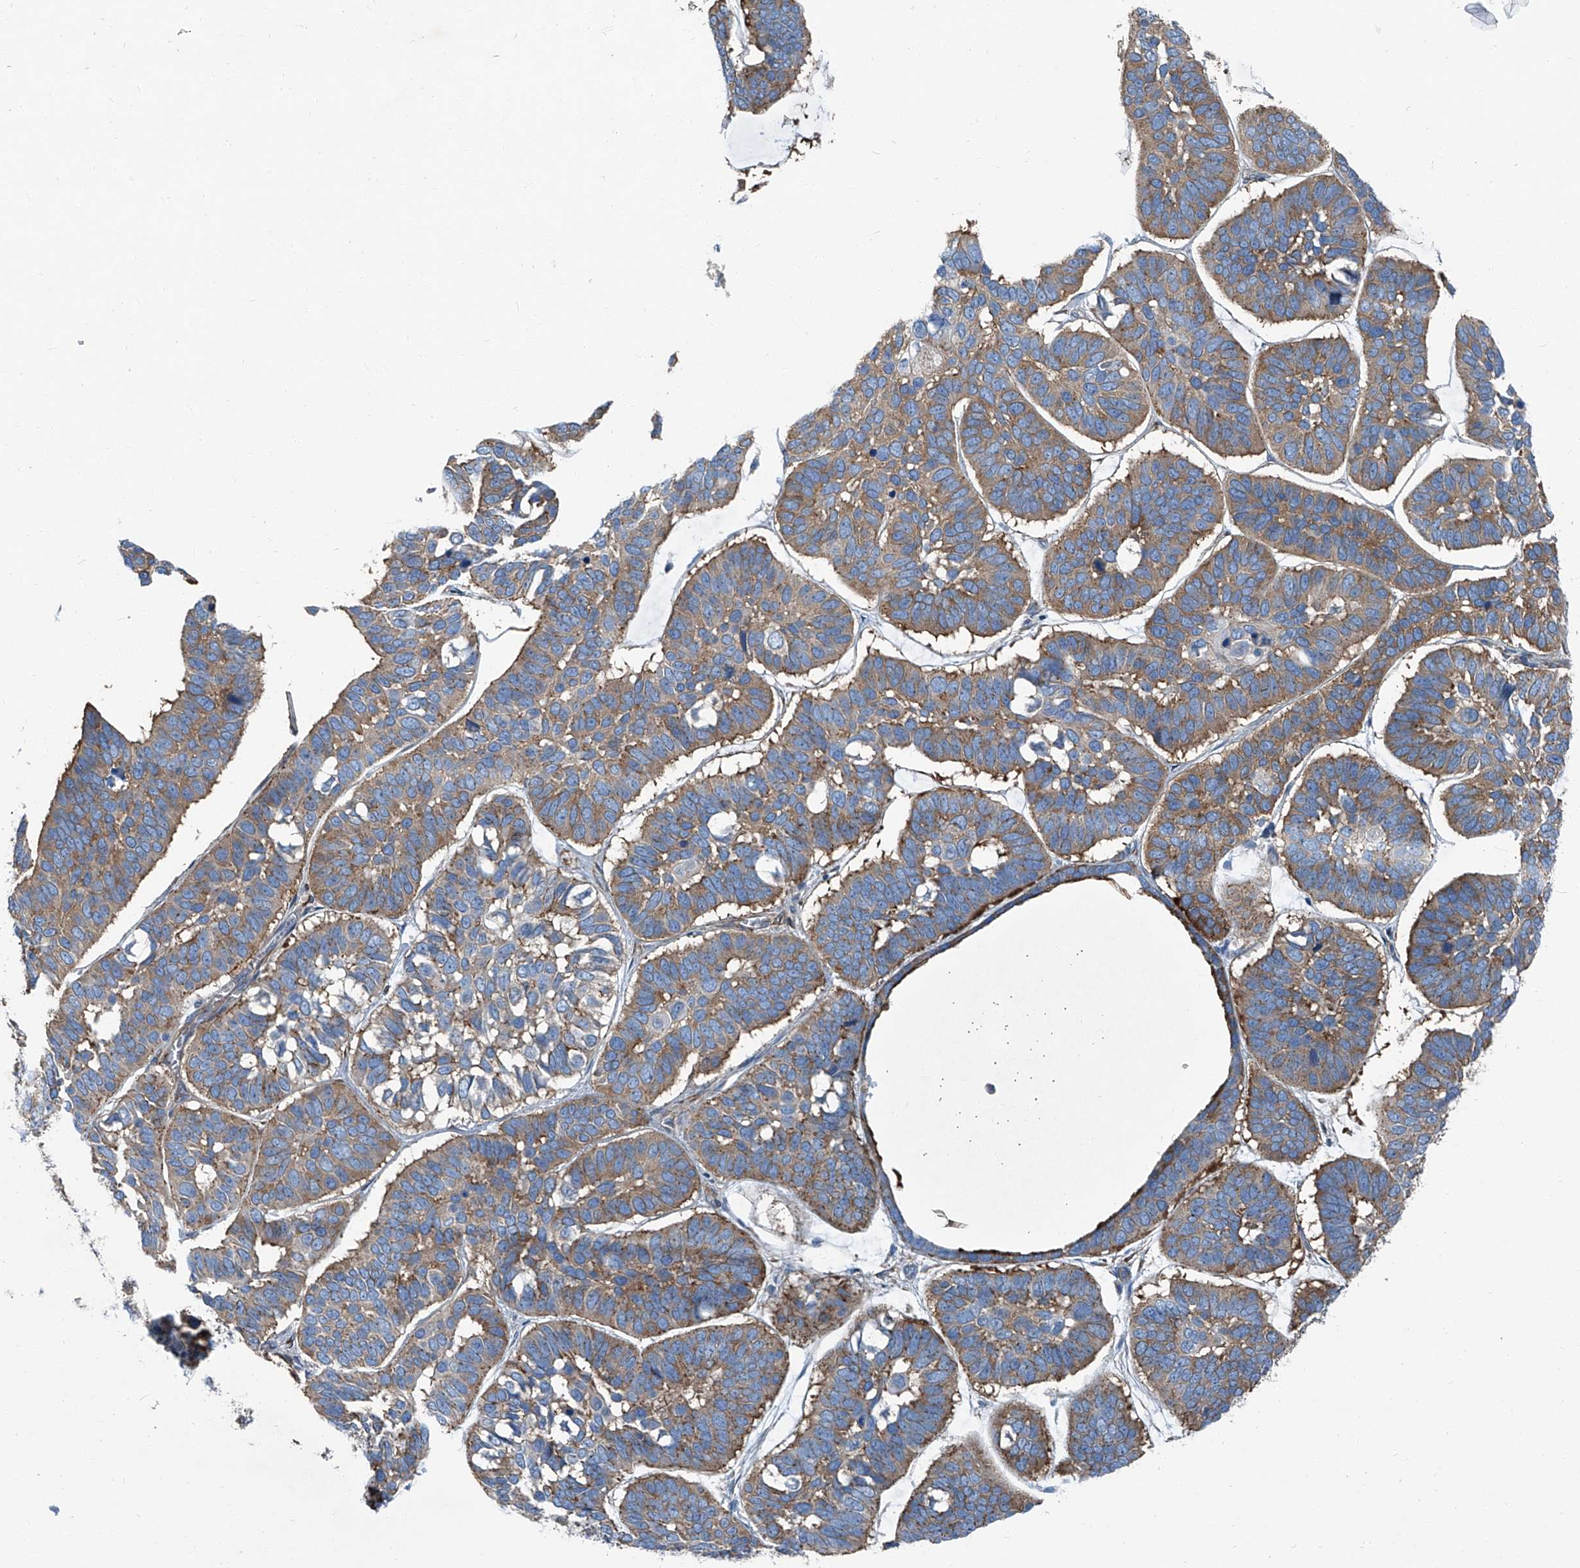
{"staining": {"intensity": "moderate", "quantity": ">75%", "location": "cytoplasmic/membranous"}, "tissue": "skin cancer", "cell_type": "Tumor cells", "image_type": "cancer", "snomed": [{"axis": "morphology", "description": "Basal cell carcinoma"}, {"axis": "topography", "description": "Skin"}], "caption": "A medium amount of moderate cytoplasmic/membranous expression is identified in approximately >75% of tumor cells in skin cancer tissue. (brown staining indicates protein expression, while blue staining denotes nuclei).", "gene": "SEPTIN7", "patient": {"sex": "male", "age": 62}}